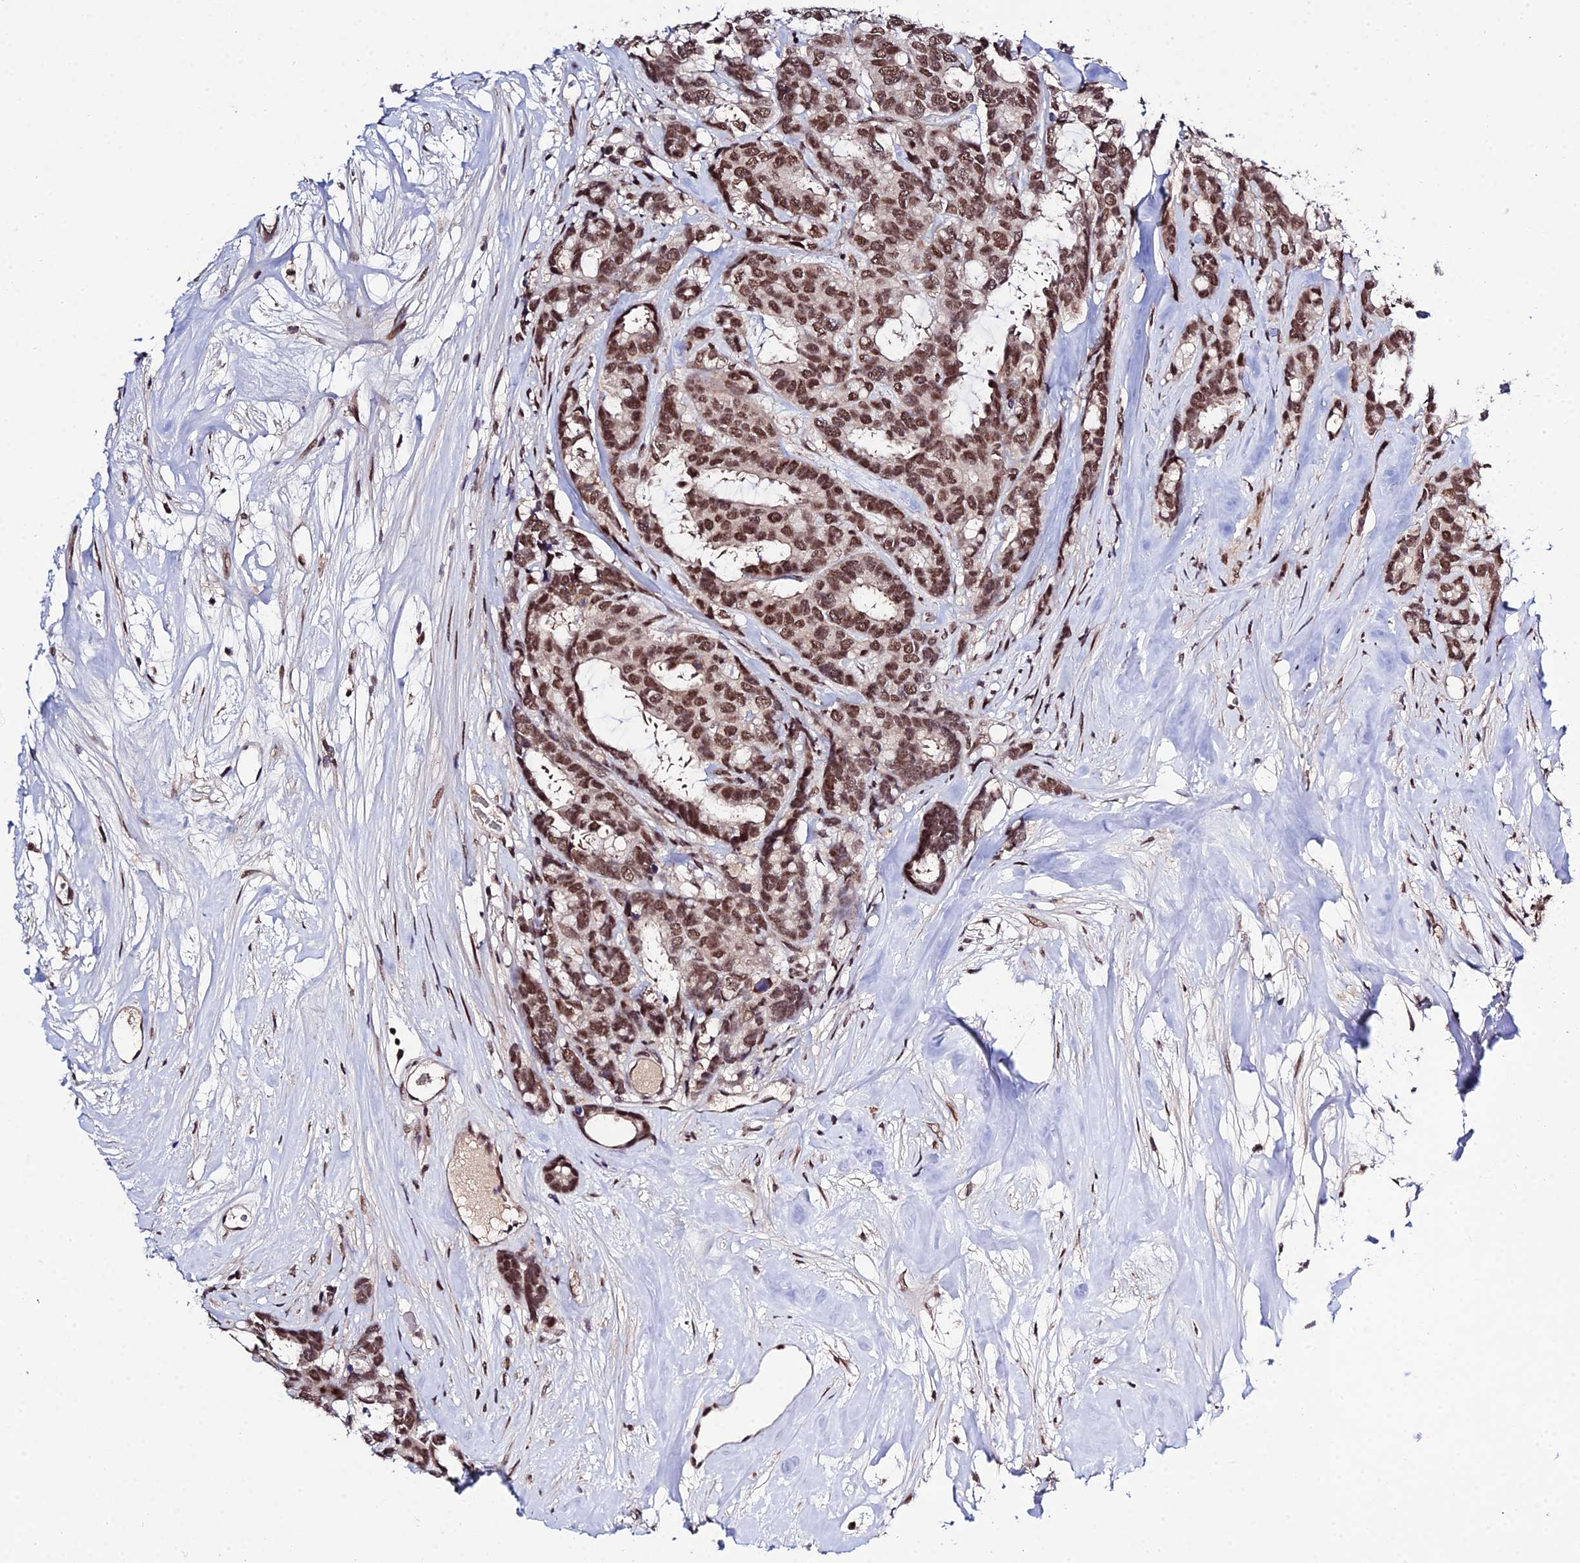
{"staining": {"intensity": "moderate", "quantity": ">75%", "location": "nuclear"}, "tissue": "breast cancer", "cell_type": "Tumor cells", "image_type": "cancer", "snomed": [{"axis": "morphology", "description": "Duct carcinoma"}, {"axis": "topography", "description": "Breast"}], "caption": "An image of human breast cancer stained for a protein shows moderate nuclear brown staining in tumor cells.", "gene": "SYT15", "patient": {"sex": "female", "age": 87}}